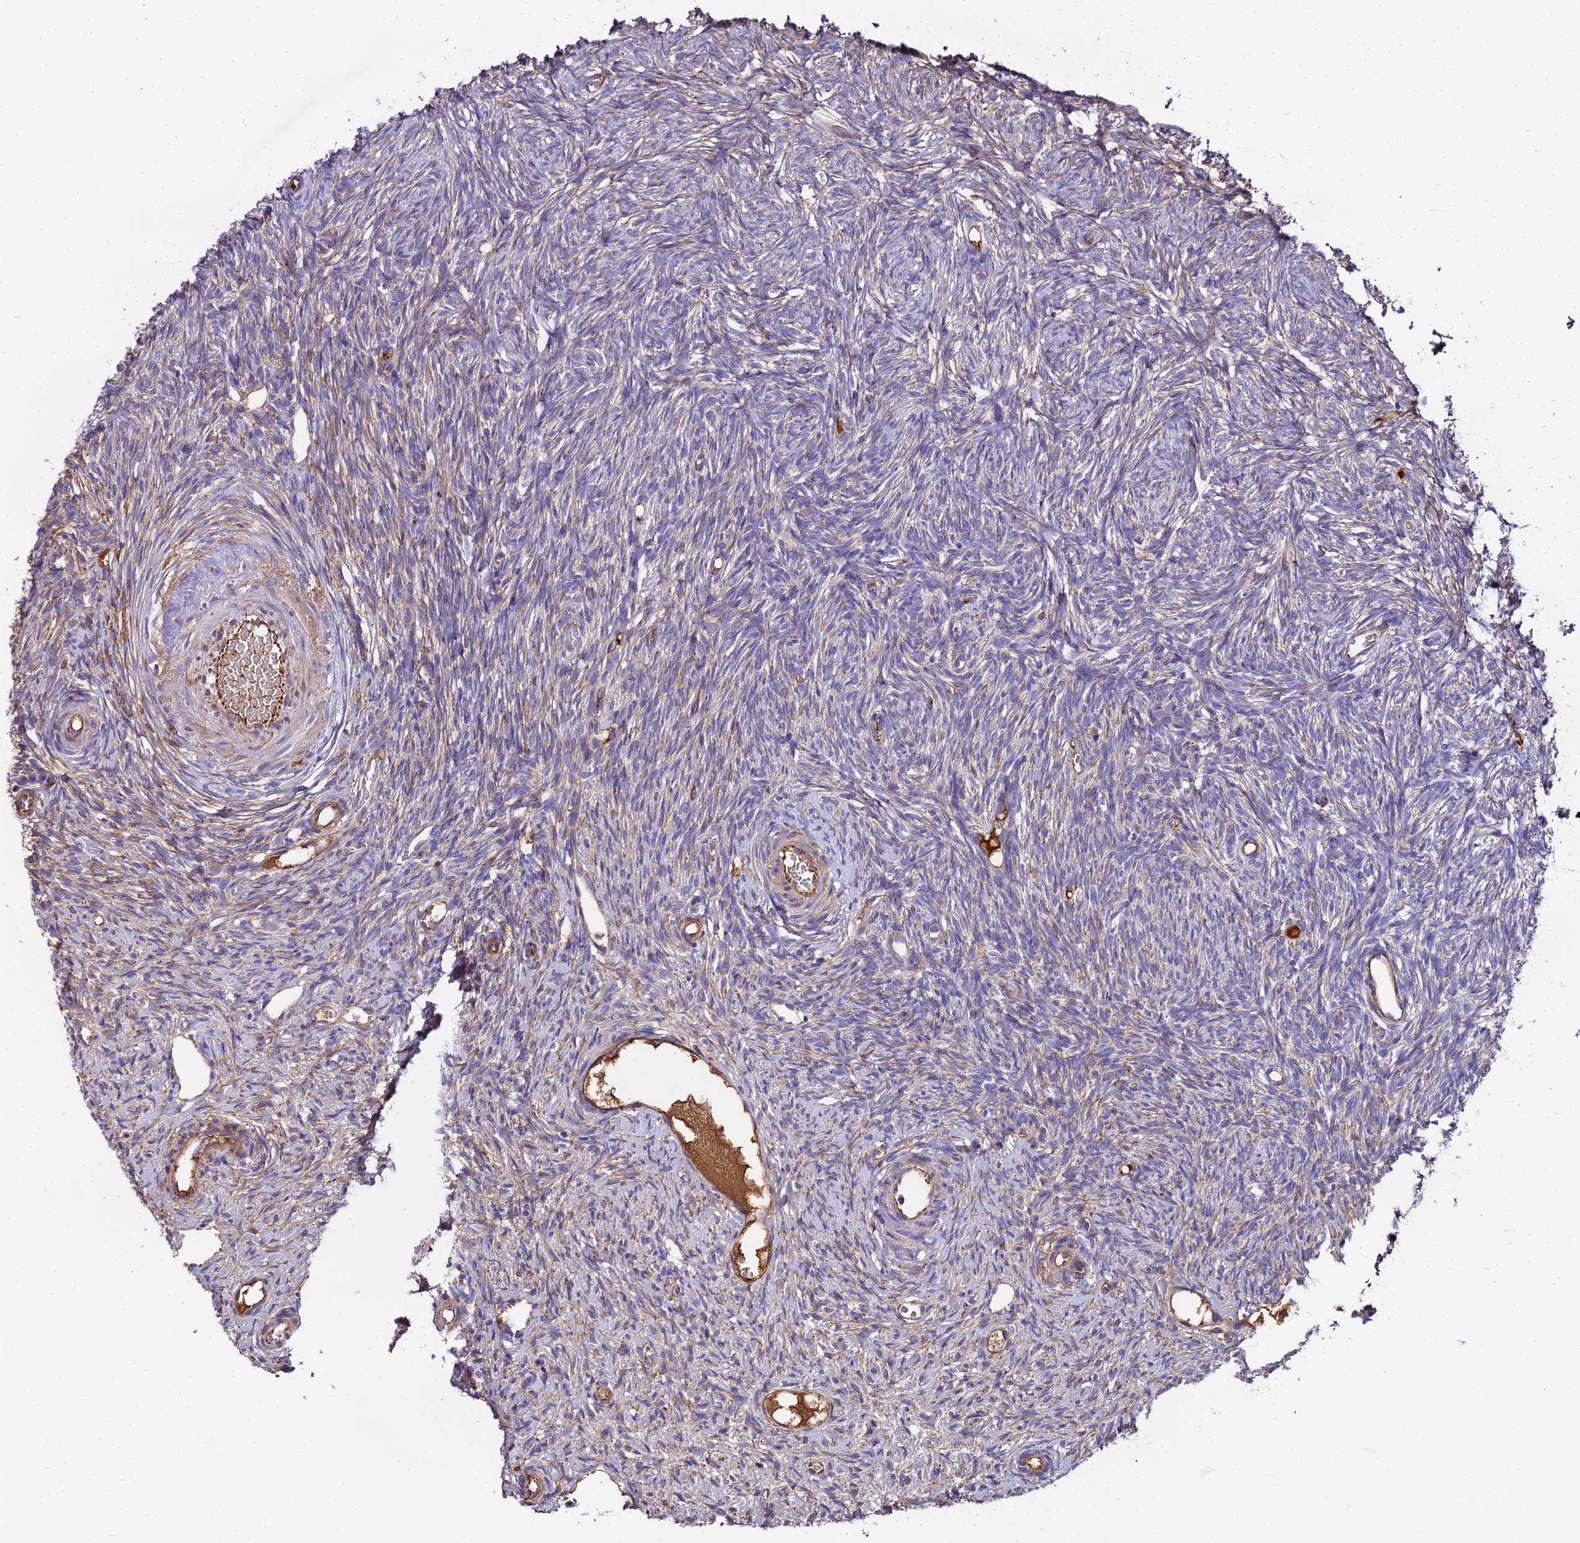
{"staining": {"intensity": "negative", "quantity": "none", "location": "none"}, "tissue": "ovary", "cell_type": "Ovarian stroma cells", "image_type": "normal", "snomed": [{"axis": "morphology", "description": "Normal tissue, NOS"}, {"axis": "topography", "description": "Ovary"}], "caption": "DAB (3,3'-diaminobenzidine) immunohistochemical staining of normal ovary exhibits no significant positivity in ovarian stroma cells.", "gene": "BEX4", "patient": {"sex": "female", "age": 51}}